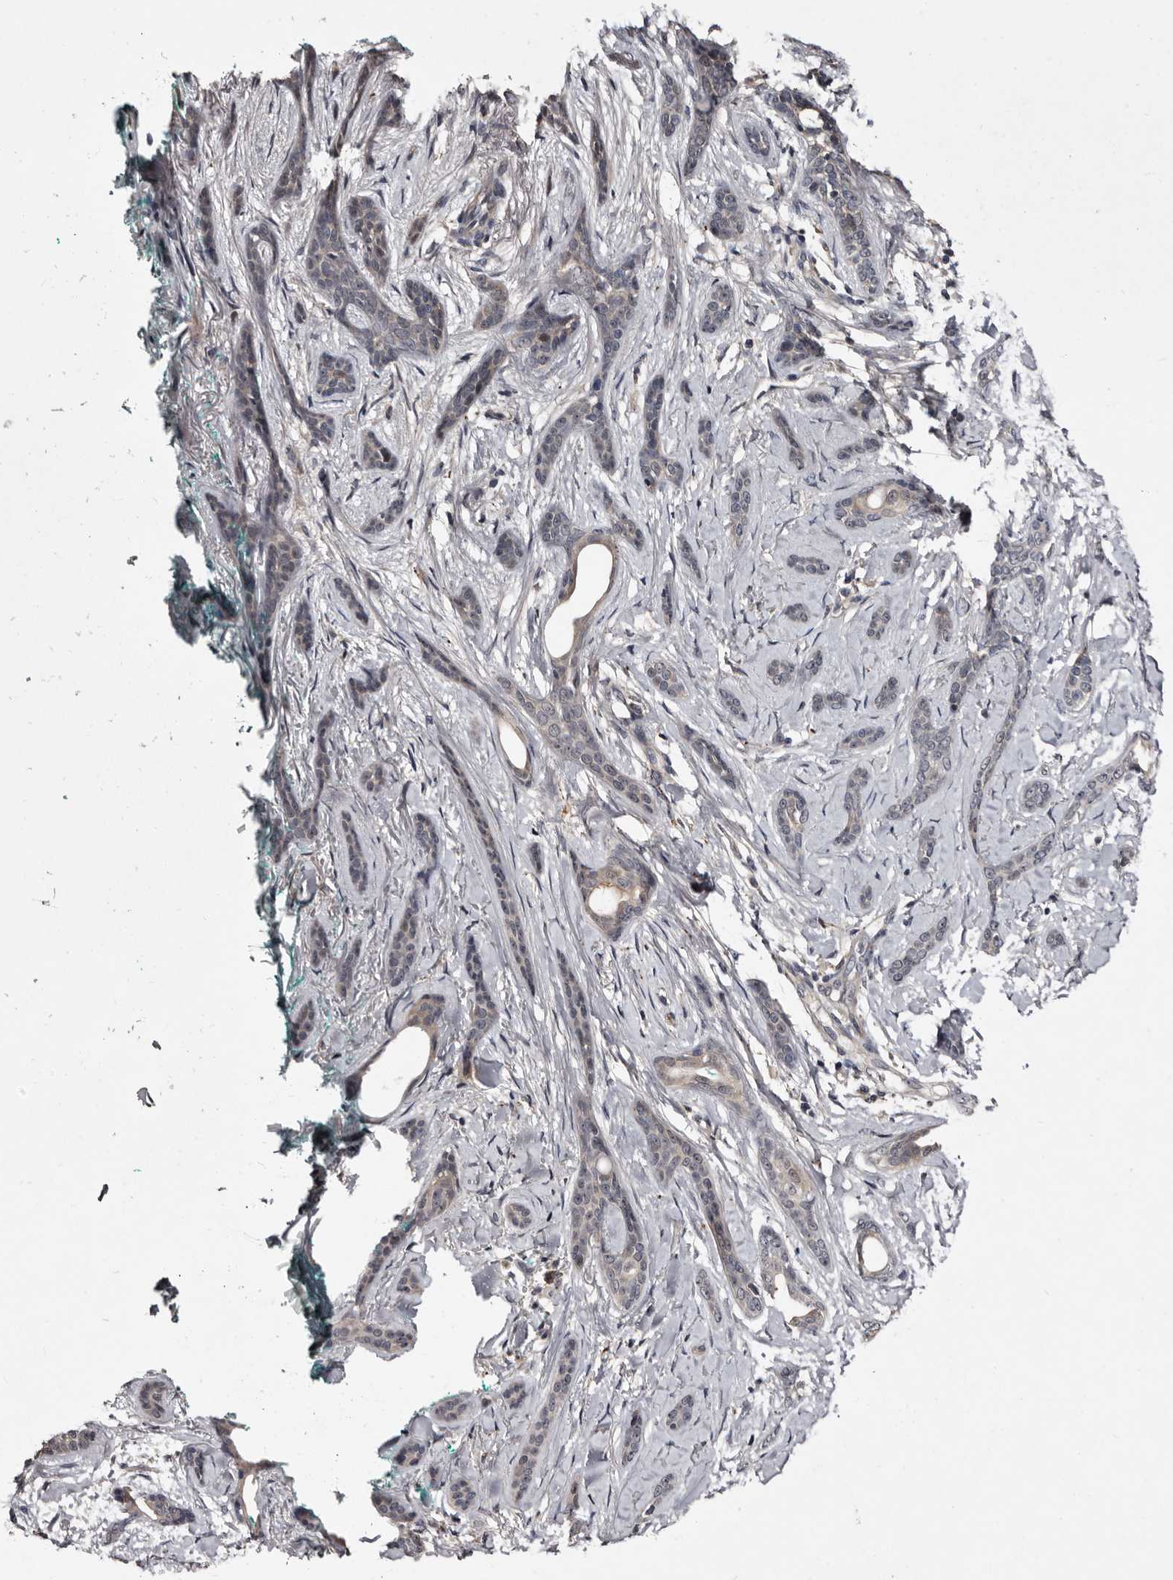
{"staining": {"intensity": "negative", "quantity": "none", "location": "none"}, "tissue": "skin cancer", "cell_type": "Tumor cells", "image_type": "cancer", "snomed": [{"axis": "morphology", "description": "Basal cell carcinoma"}, {"axis": "morphology", "description": "Adnexal tumor, benign"}, {"axis": "topography", "description": "Skin"}], "caption": "Tumor cells are negative for protein expression in human skin benign adnexal tumor. (DAB (3,3'-diaminobenzidine) immunohistochemistry, high magnification).", "gene": "LANCL2", "patient": {"sex": "female", "age": 42}}